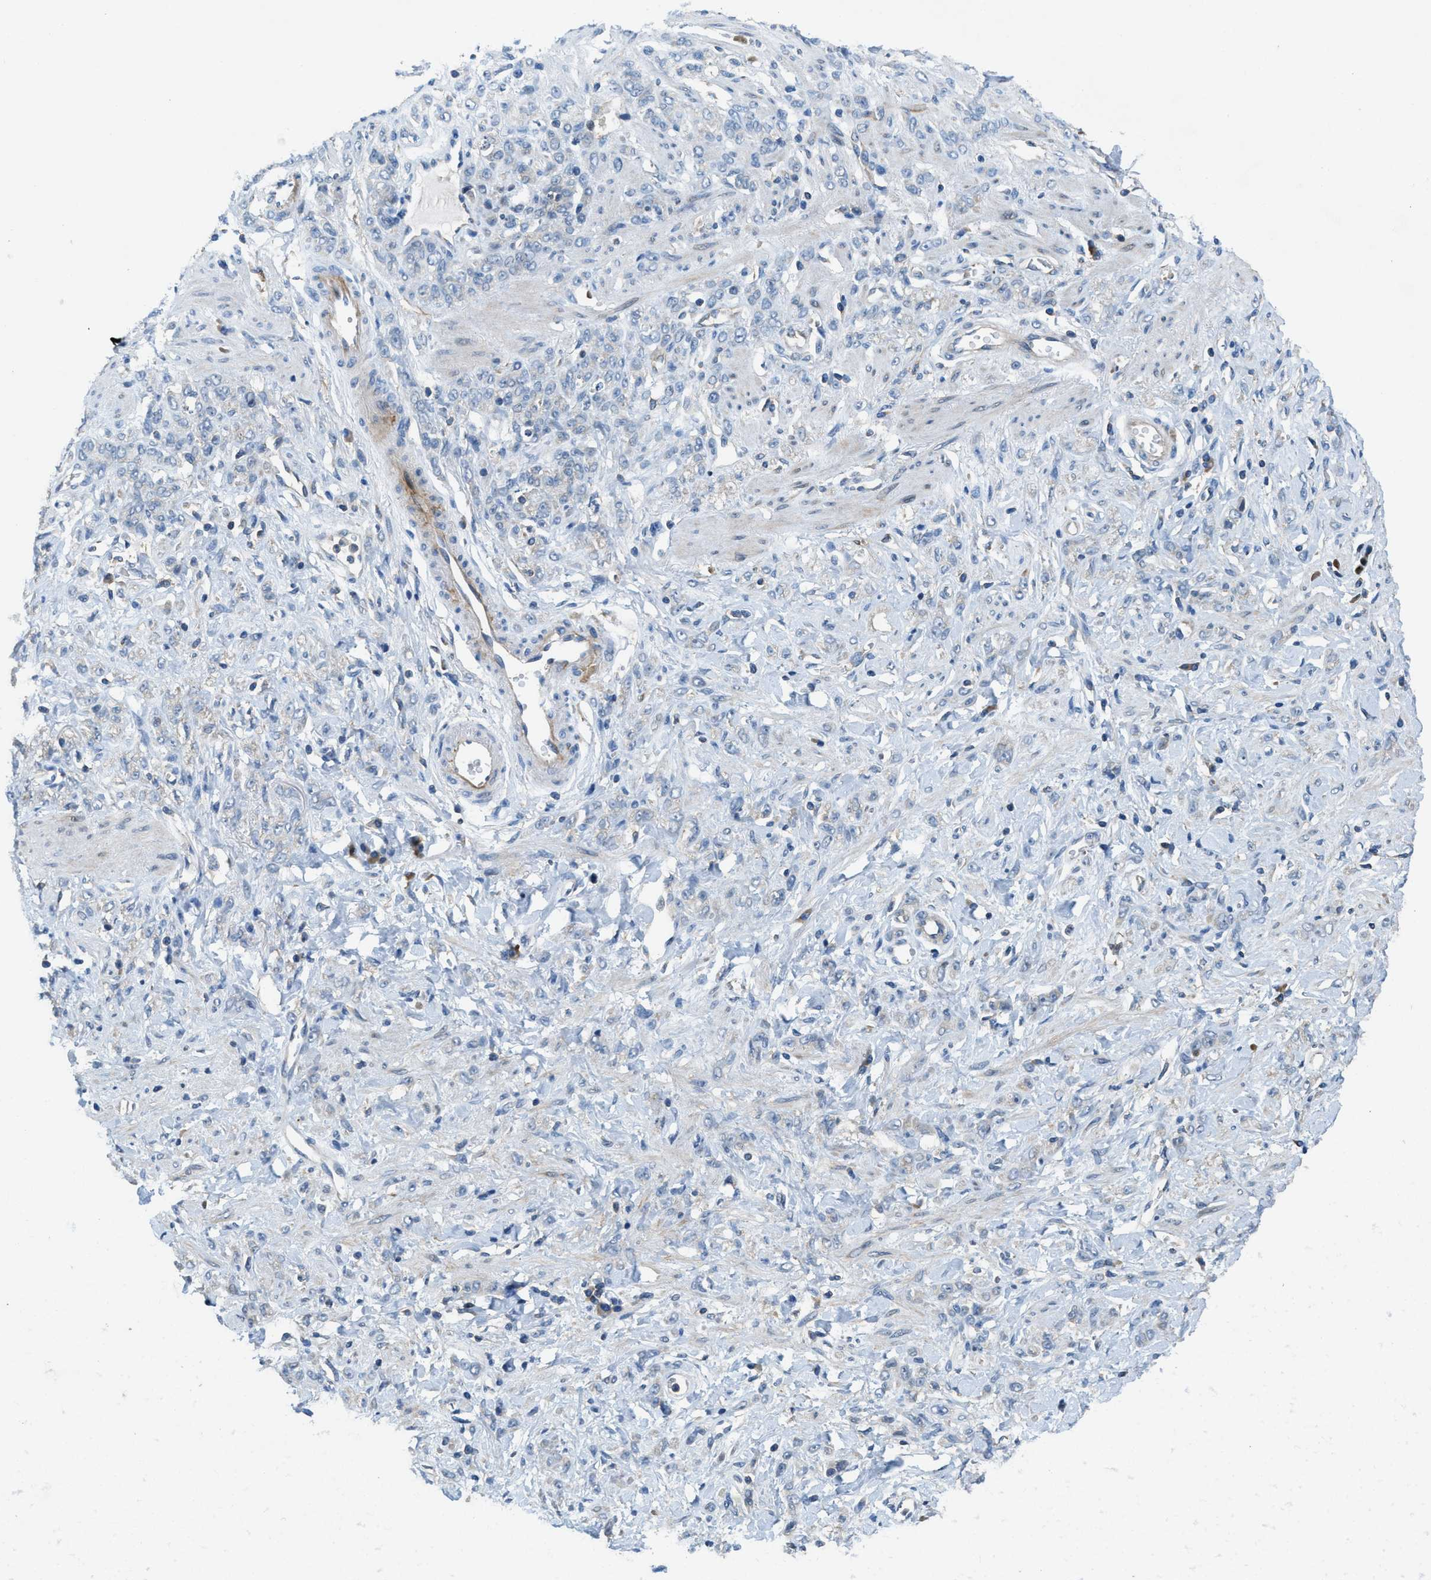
{"staining": {"intensity": "negative", "quantity": "none", "location": "none"}, "tissue": "stomach cancer", "cell_type": "Tumor cells", "image_type": "cancer", "snomed": [{"axis": "morphology", "description": "Normal tissue, NOS"}, {"axis": "morphology", "description": "Adenocarcinoma, NOS"}, {"axis": "topography", "description": "Stomach"}], "caption": "Tumor cells show no significant protein staining in stomach cancer (adenocarcinoma).", "gene": "DGKE", "patient": {"sex": "male", "age": 82}}